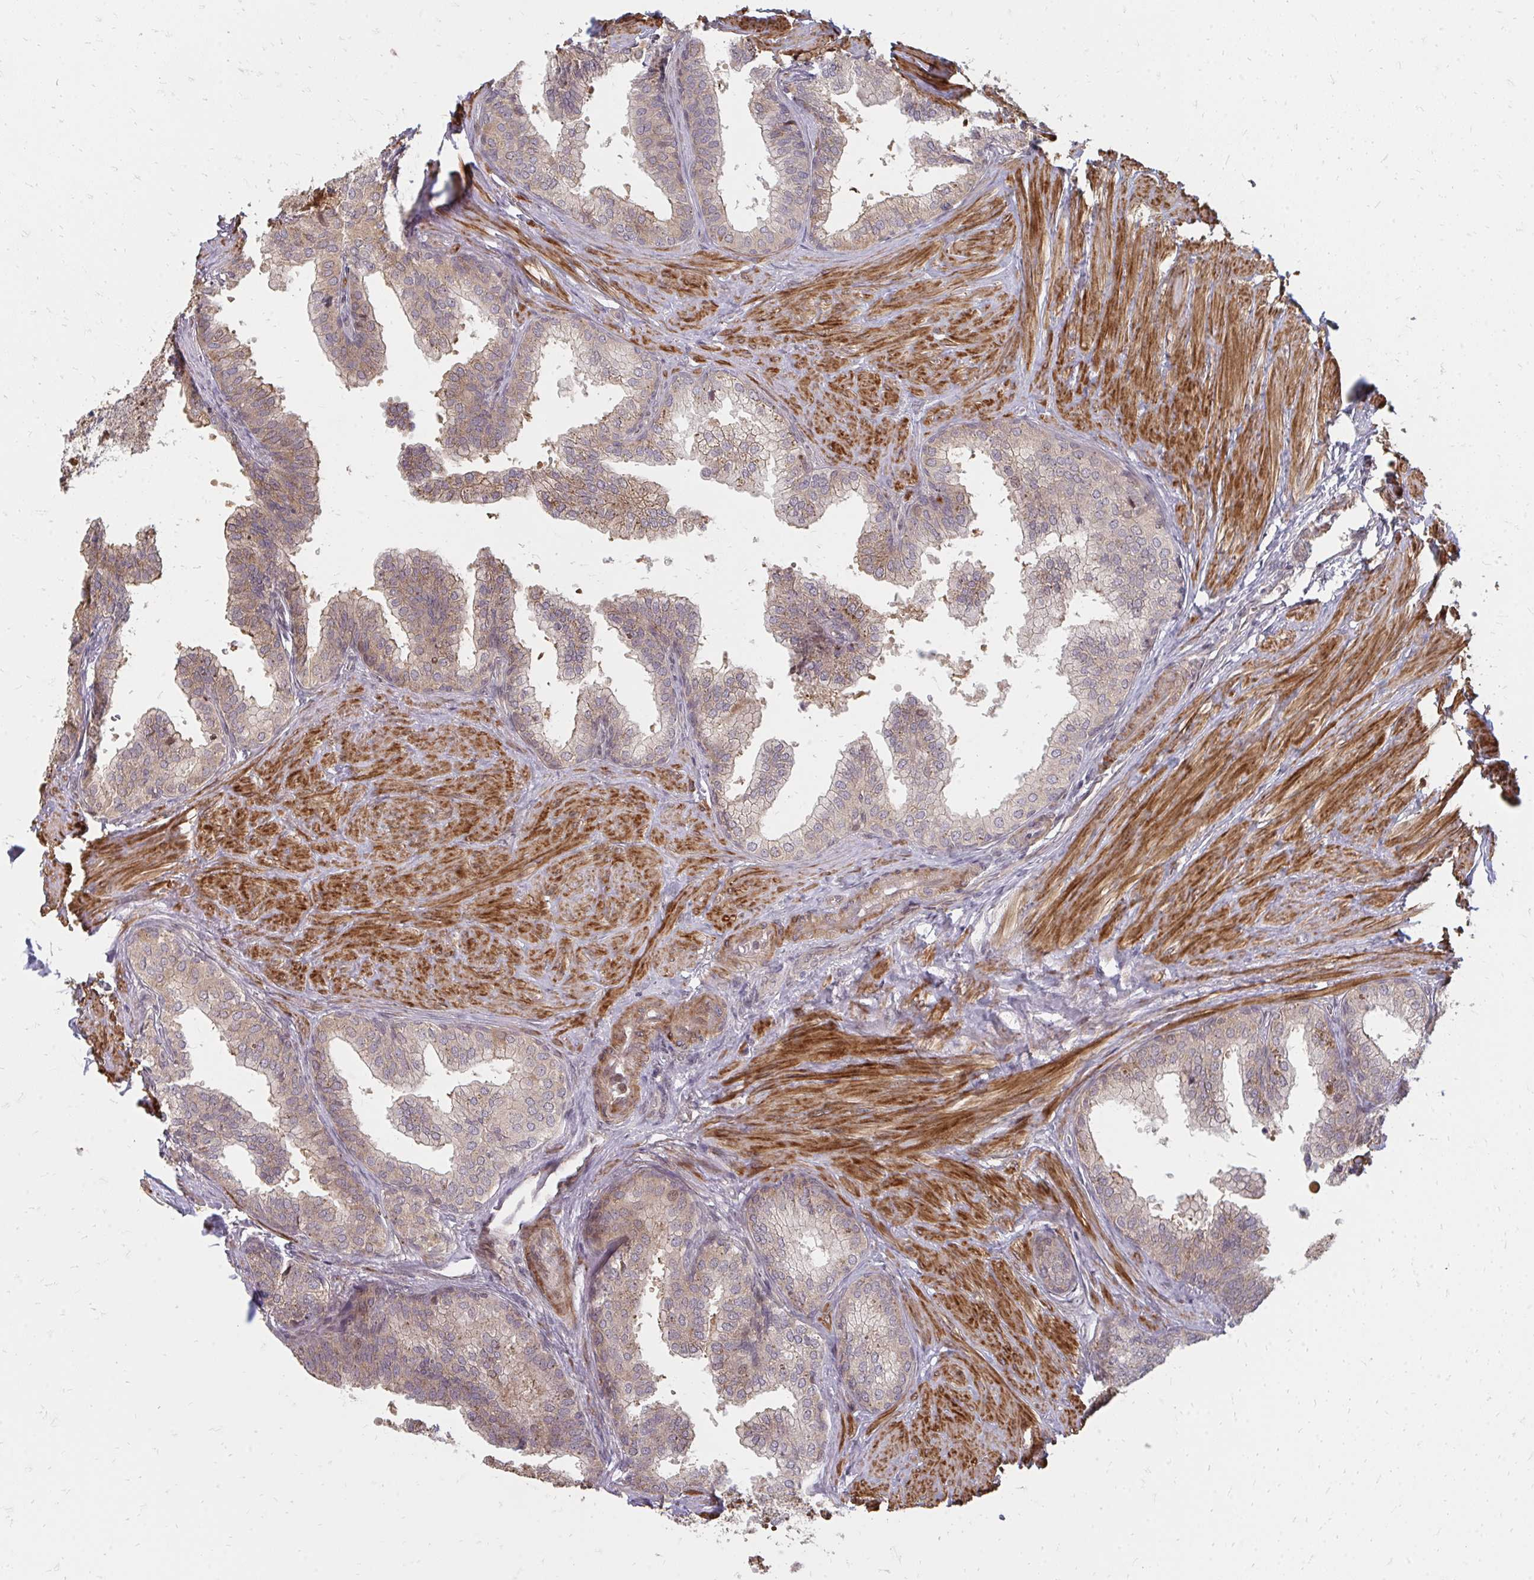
{"staining": {"intensity": "weak", "quantity": ">75%", "location": "cytoplasmic/membranous"}, "tissue": "prostate", "cell_type": "Glandular cells", "image_type": "normal", "snomed": [{"axis": "morphology", "description": "Normal tissue, NOS"}, {"axis": "topography", "description": "Prostate"}, {"axis": "topography", "description": "Peripheral nerve tissue"}], "caption": "Immunohistochemistry (IHC) of normal human prostate exhibits low levels of weak cytoplasmic/membranous staining in about >75% of glandular cells.", "gene": "ZNF285", "patient": {"sex": "male", "age": 55}}